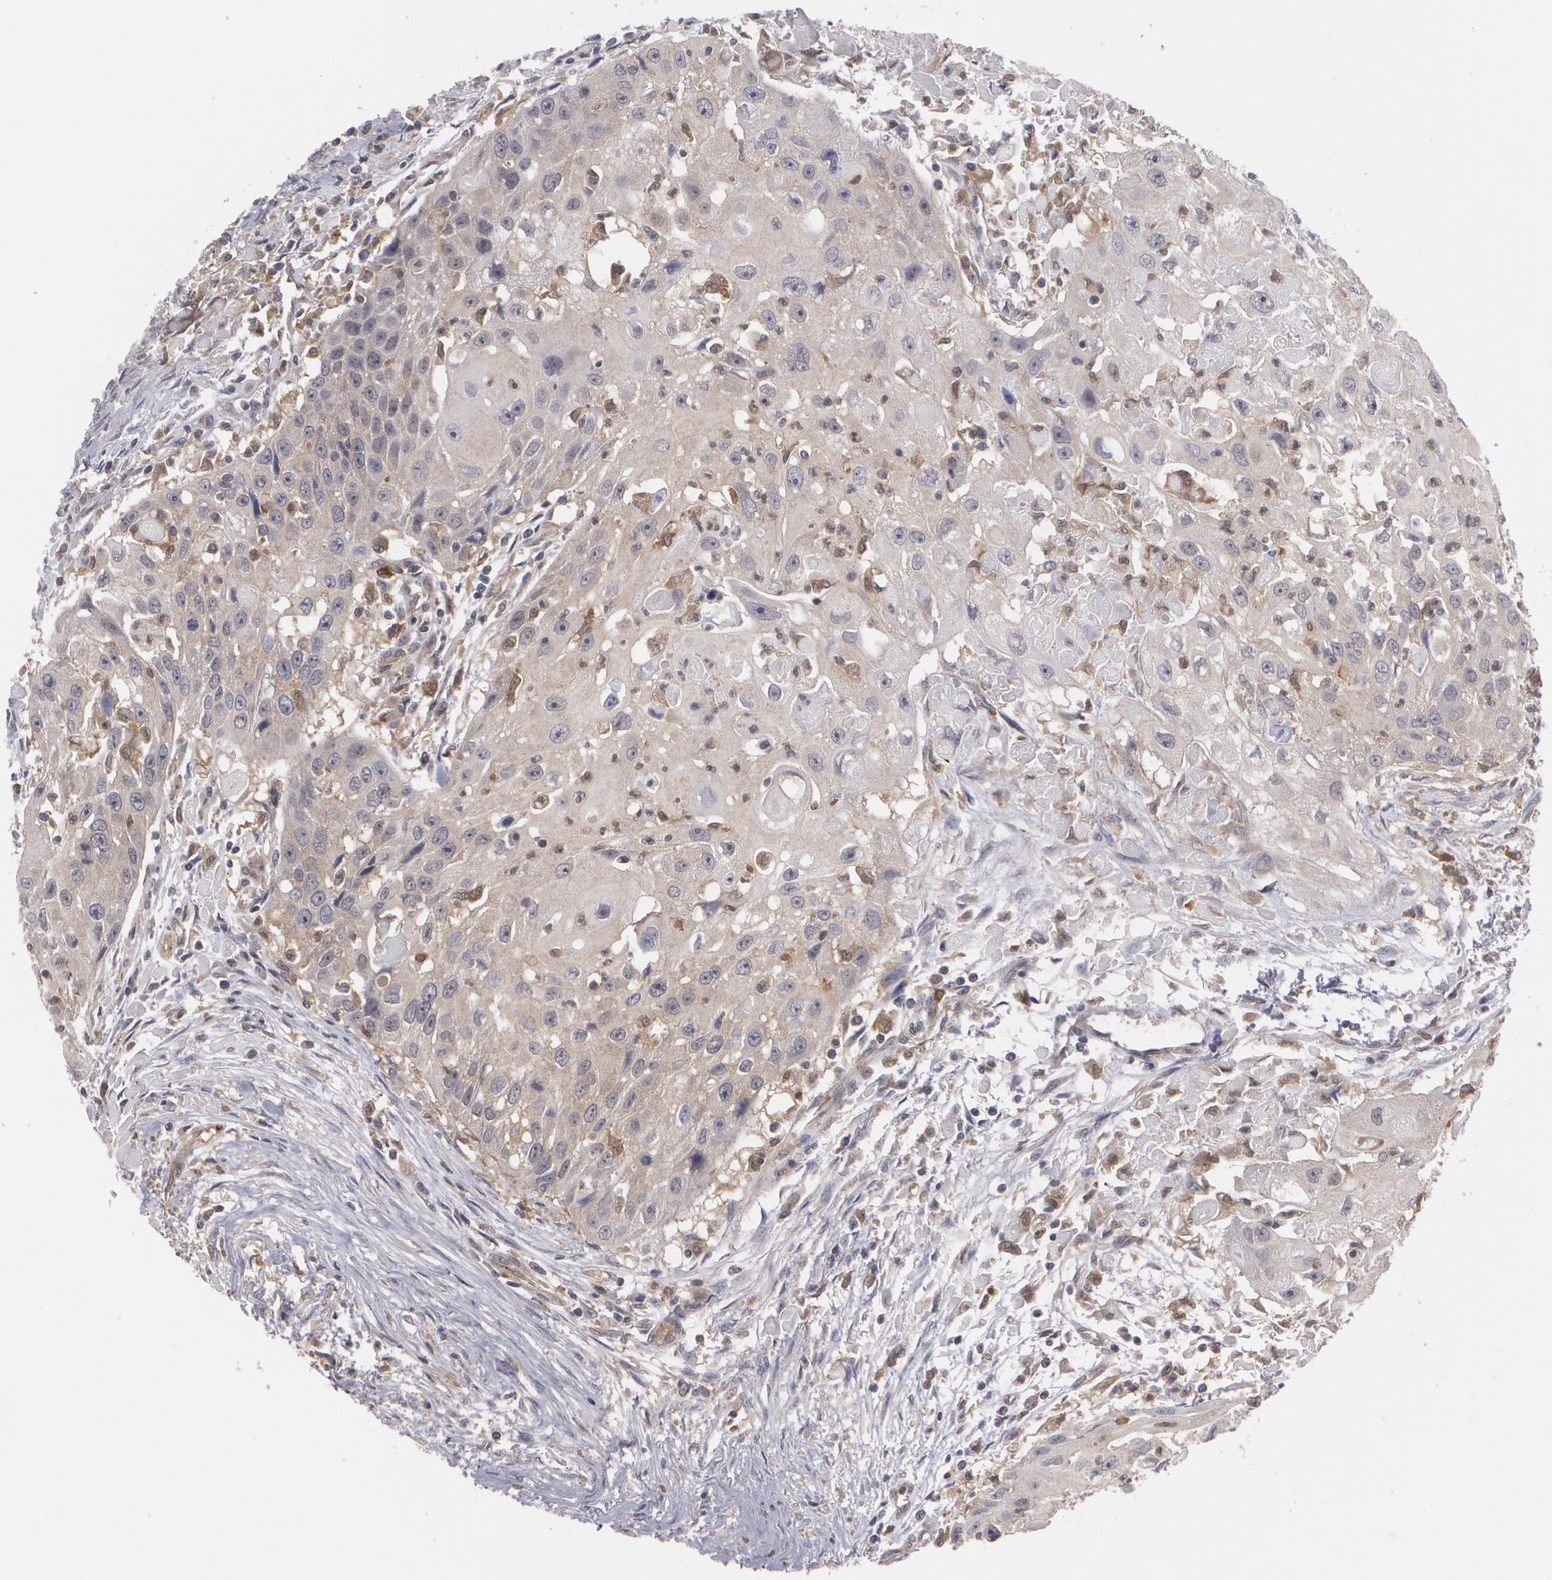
{"staining": {"intensity": "negative", "quantity": "none", "location": "none"}, "tissue": "head and neck cancer", "cell_type": "Tumor cells", "image_type": "cancer", "snomed": [{"axis": "morphology", "description": "Squamous cell carcinoma, NOS"}, {"axis": "topography", "description": "Head-Neck"}], "caption": "Head and neck cancer was stained to show a protein in brown. There is no significant staining in tumor cells. The staining was performed using DAB to visualize the protein expression in brown, while the nuclei were stained in blue with hematoxylin (Magnification: 20x).", "gene": "HTT", "patient": {"sex": "male", "age": 64}}